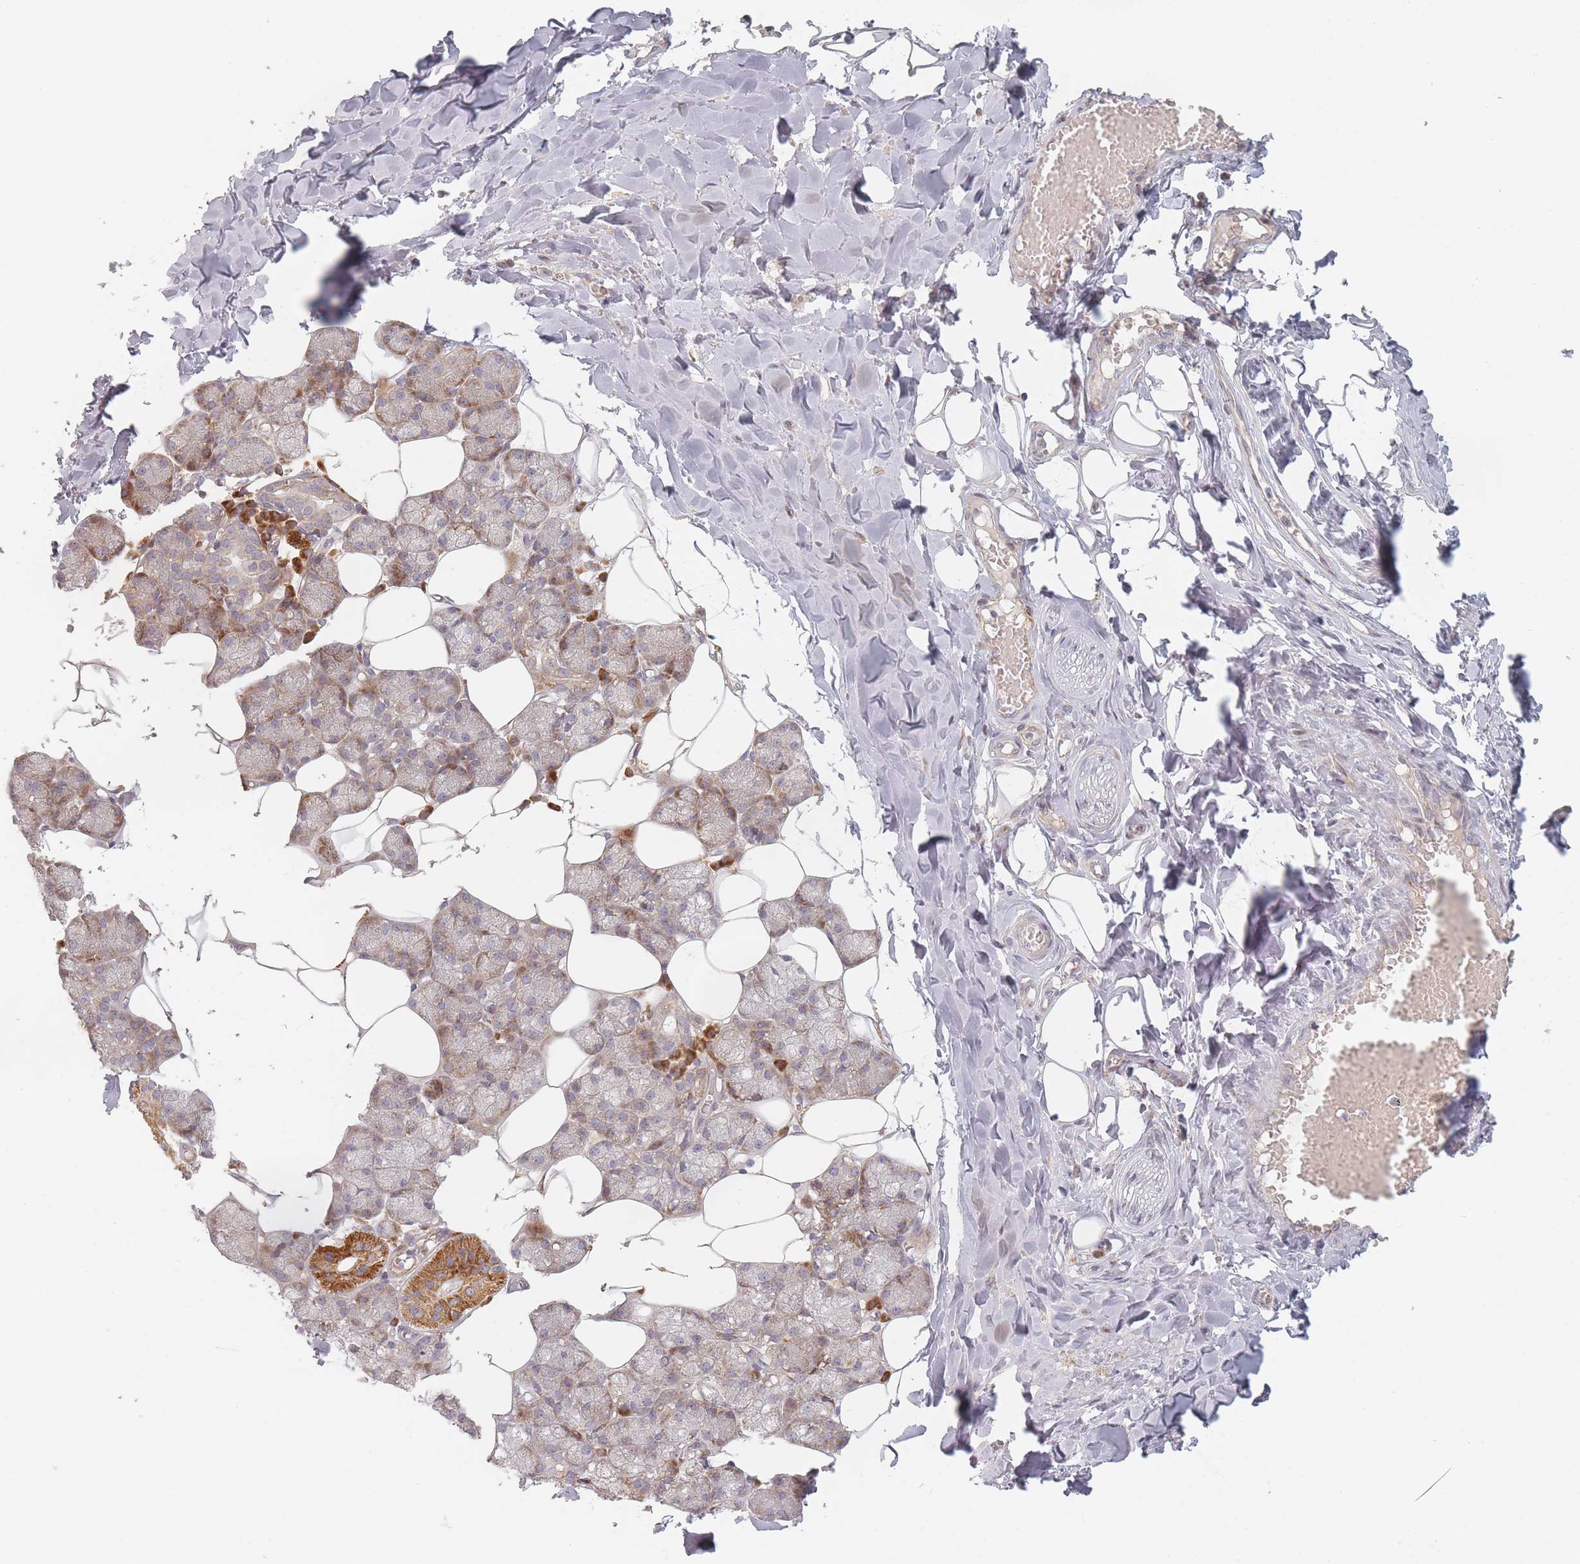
{"staining": {"intensity": "moderate", "quantity": "25%-75%", "location": "cytoplasmic/membranous"}, "tissue": "salivary gland", "cell_type": "Glandular cells", "image_type": "normal", "snomed": [{"axis": "morphology", "description": "Normal tissue, NOS"}, {"axis": "topography", "description": "Salivary gland"}], "caption": "A medium amount of moderate cytoplasmic/membranous staining is identified in approximately 25%-75% of glandular cells in normal salivary gland. The staining is performed using DAB (3,3'-diaminobenzidine) brown chromogen to label protein expression. The nuclei are counter-stained blue using hematoxylin.", "gene": "ZKSCAN7", "patient": {"sex": "male", "age": 62}}